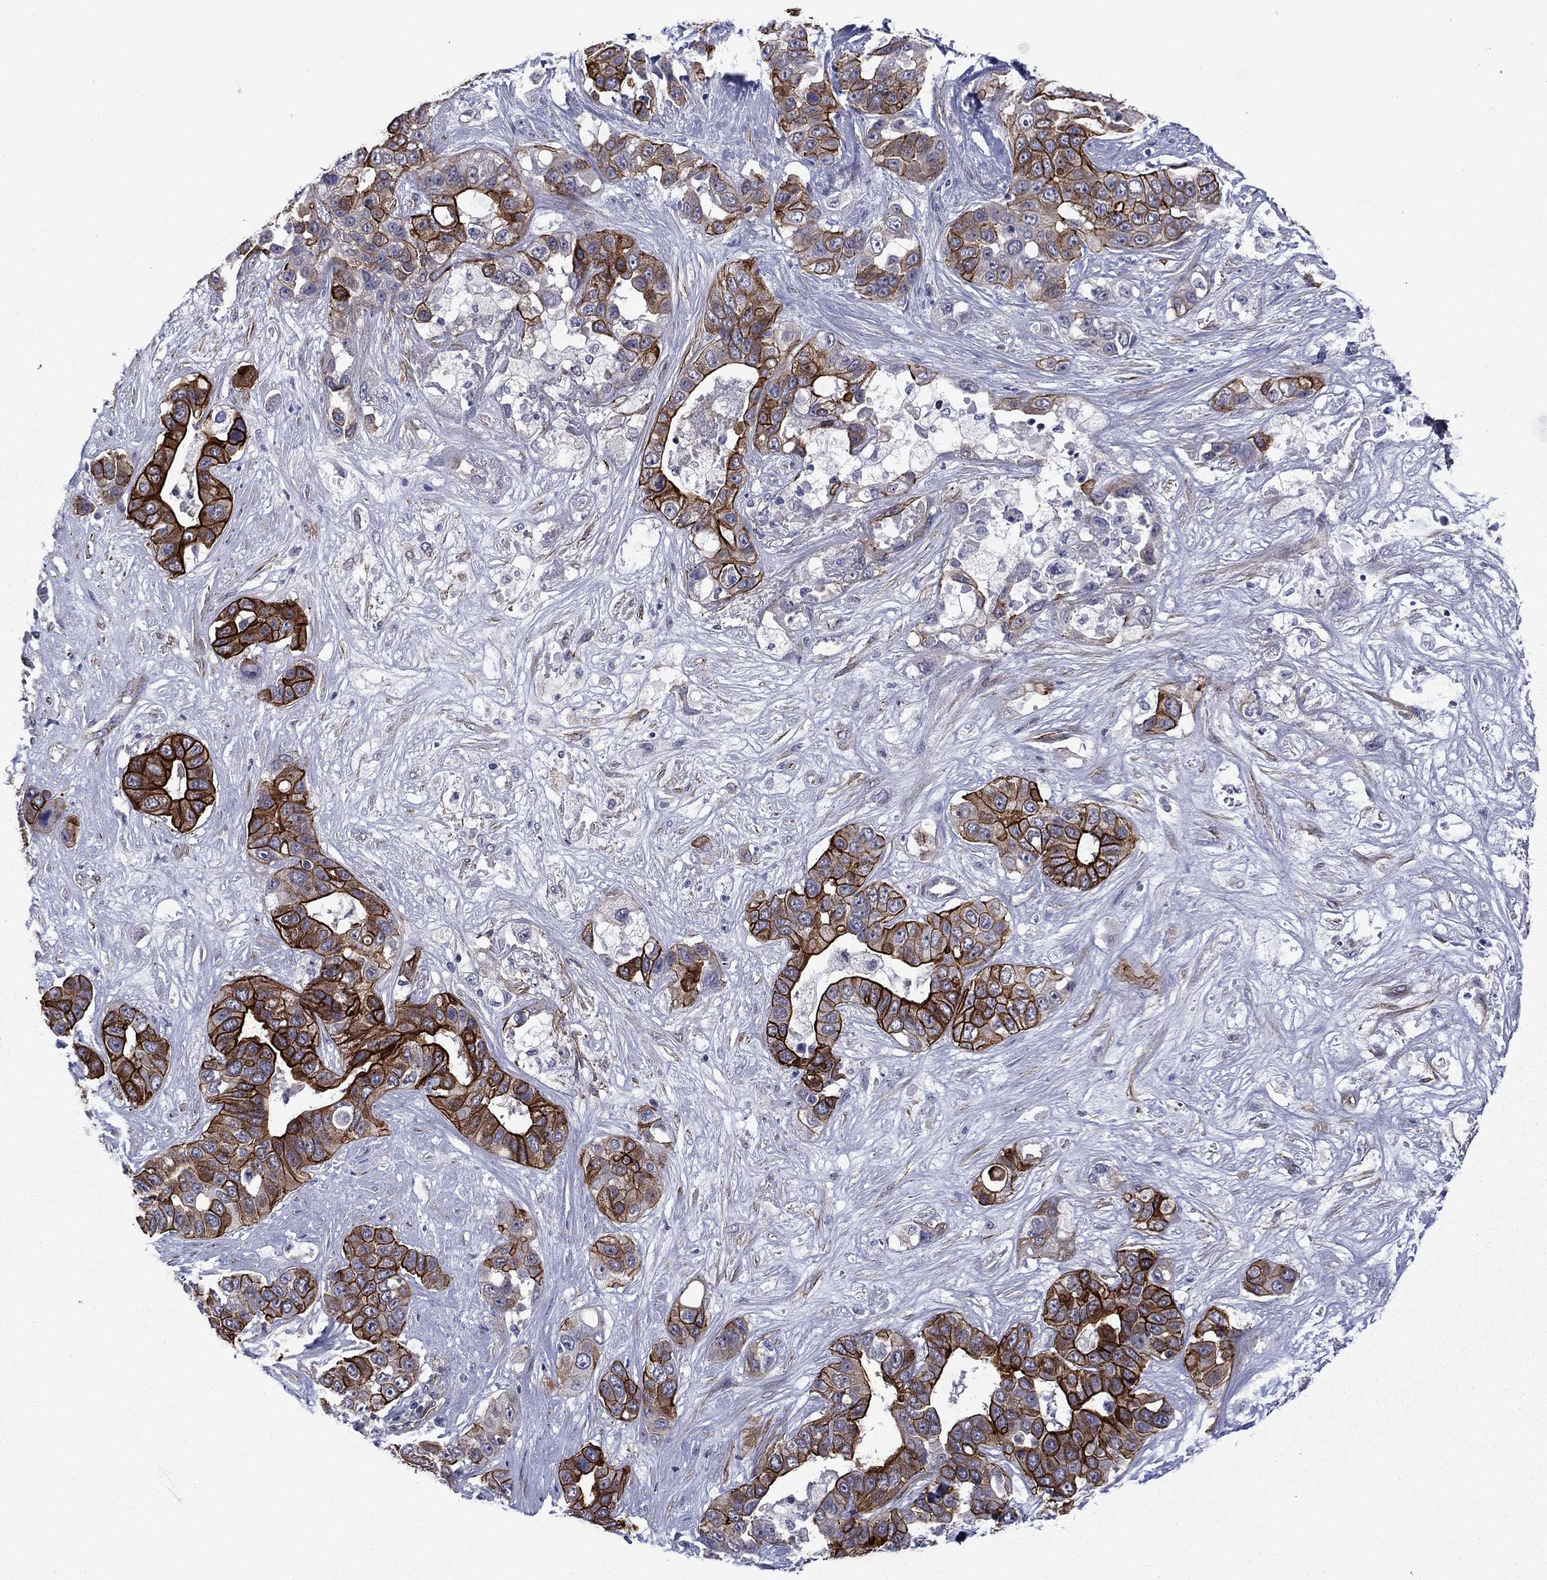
{"staining": {"intensity": "strong", "quantity": "25%-75%", "location": "cytoplasmic/membranous"}, "tissue": "liver cancer", "cell_type": "Tumor cells", "image_type": "cancer", "snomed": [{"axis": "morphology", "description": "Cholangiocarcinoma"}, {"axis": "topography", "description": "Liver"}], "caption": "Cholangiocarcinoma (liver) stained with IHC demonstrates strong cytoplasmic/membranous expression in approximately 25%-75% of tumor cells.", "gene": "LMO7", "patient": {"sex": "female", "age": 52}}